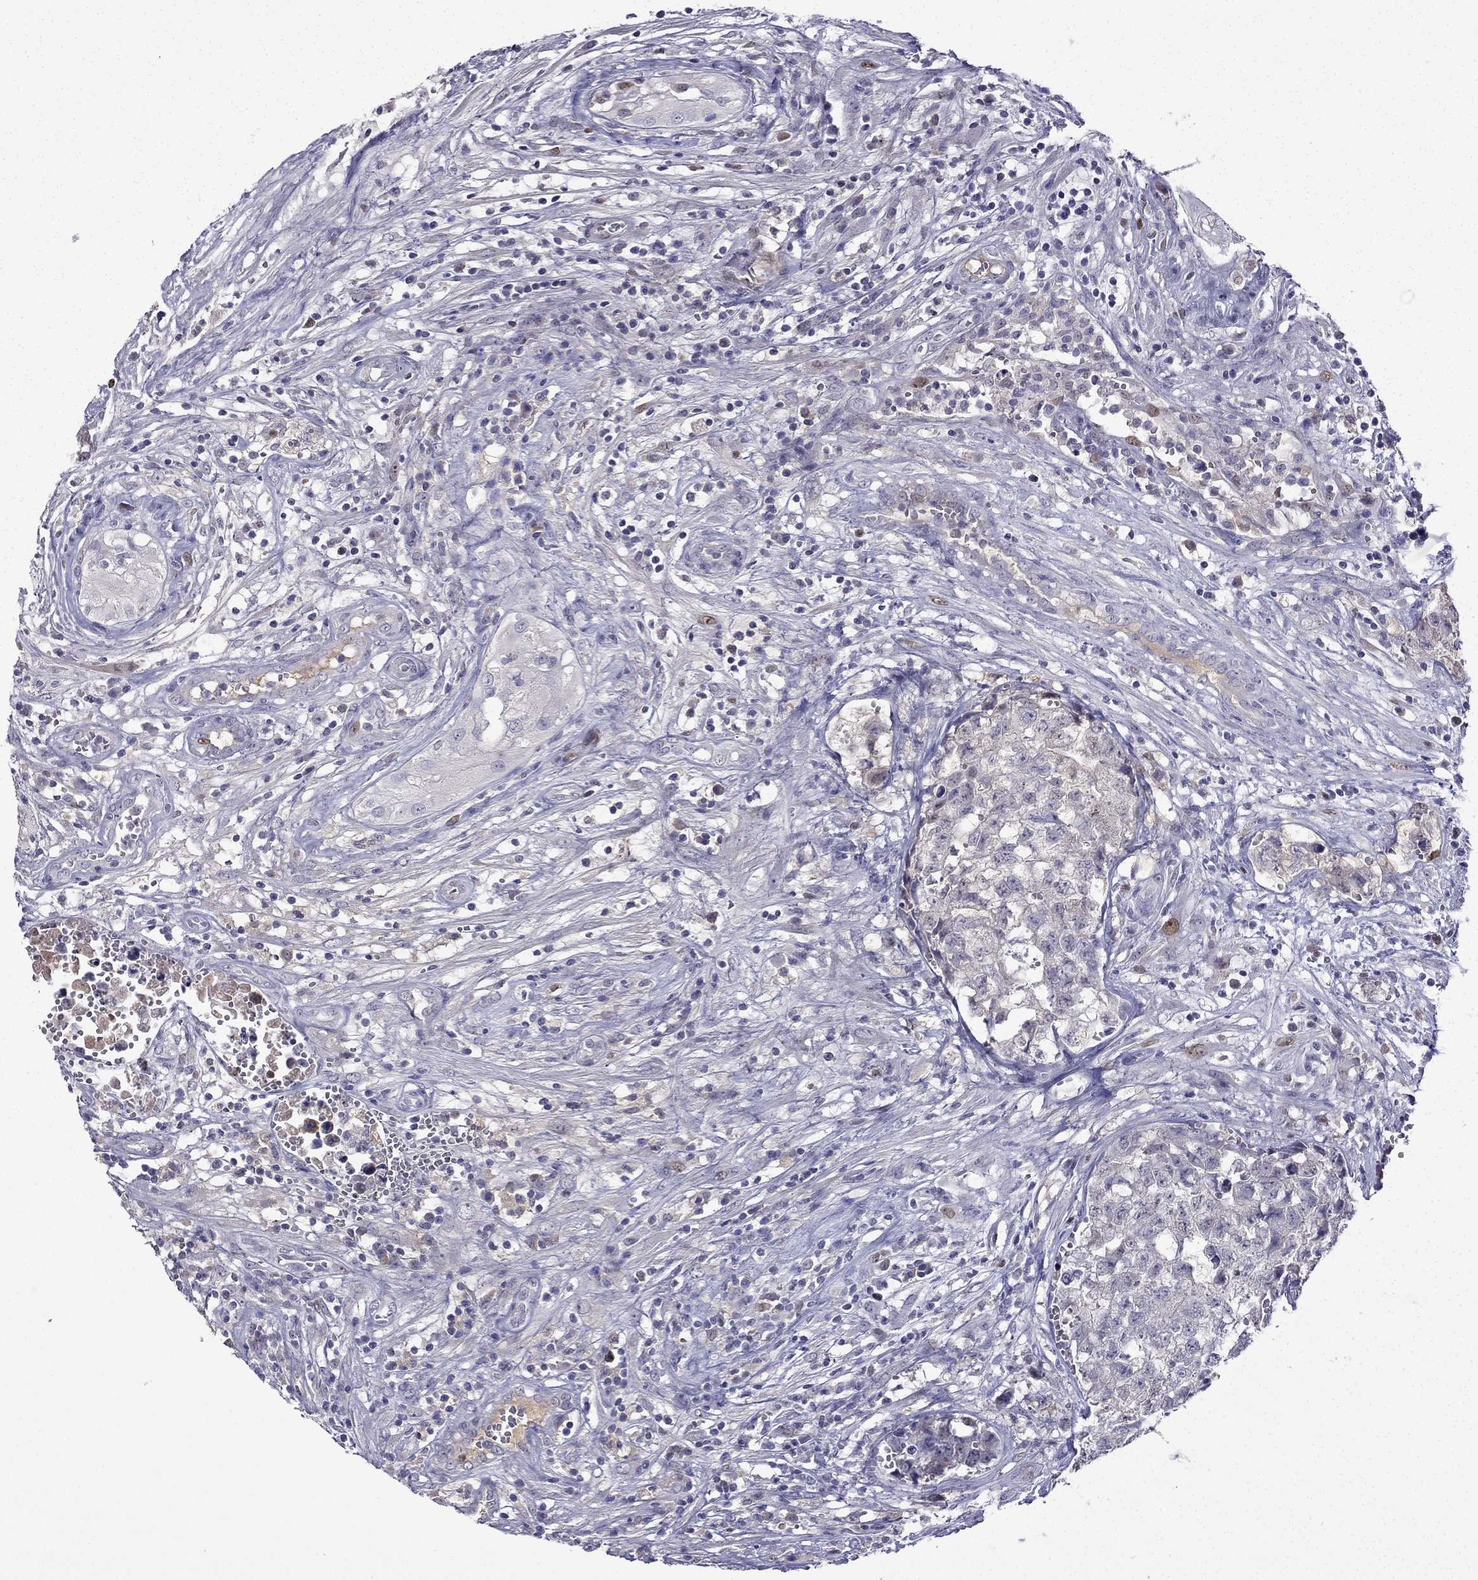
{"staining": {"intensity": "negative", "quantity": "none", "location": "none"}, "tissue": "testis cancer", "cell_type": "Tumor cells", "image_type": "cancer", "snomed": [{"axis": "morphology", "description": "Seminoma, NOS"}, {"axis": "morphology", "description": "Carcinoma, Embryonal, NOS"}, {"axis": "topography", "description": "Testis"}], "caption": "This is an immunohistochemistry (IHC) histopathology image of human embryonal carcinoma (testis). There is no staining in tumor cells.", "gene": "UHRF1", "patient": {"sex": "male", "age": 22}}